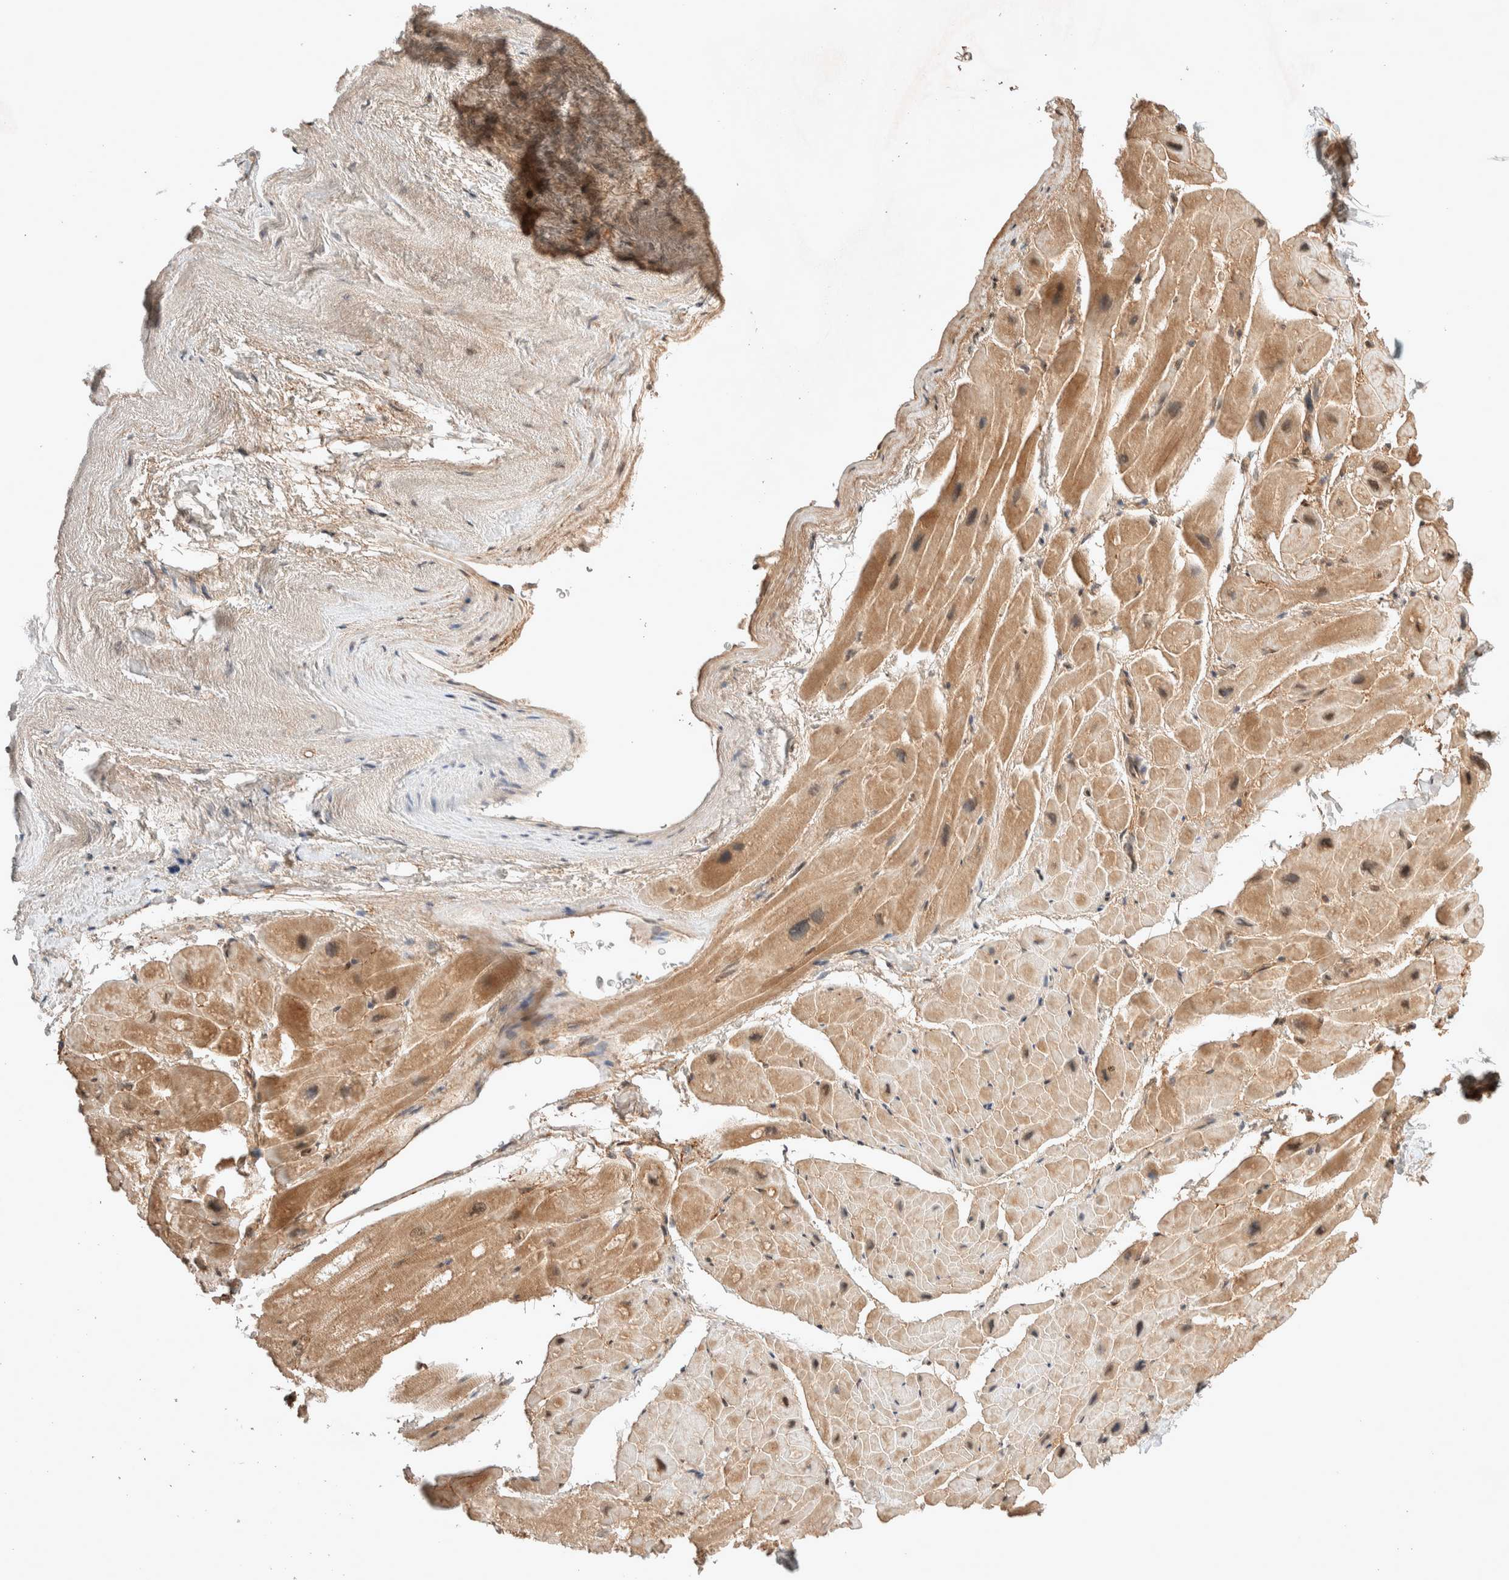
{"staining": {"intensity": "moderate", "quantity": ">75%", "location": "cytoplasmic/membranous"}, "tissue": "heart muscle", "cell_type": "Cardiomyocytes", "image_type": "normal", "snomed": [{"axis": "morphology", "description": "Normal tissue, NOS"}, {"axis": "topography", "description": "Heart"}], "caption": "Cardiomyocytes exhibit medium levels of moderate cytoplasmic/membranous positivity in about >75% of cells in normal human heart muscle.", "gene": "THRA", "patient": {"sex": "male", "age": 49}}